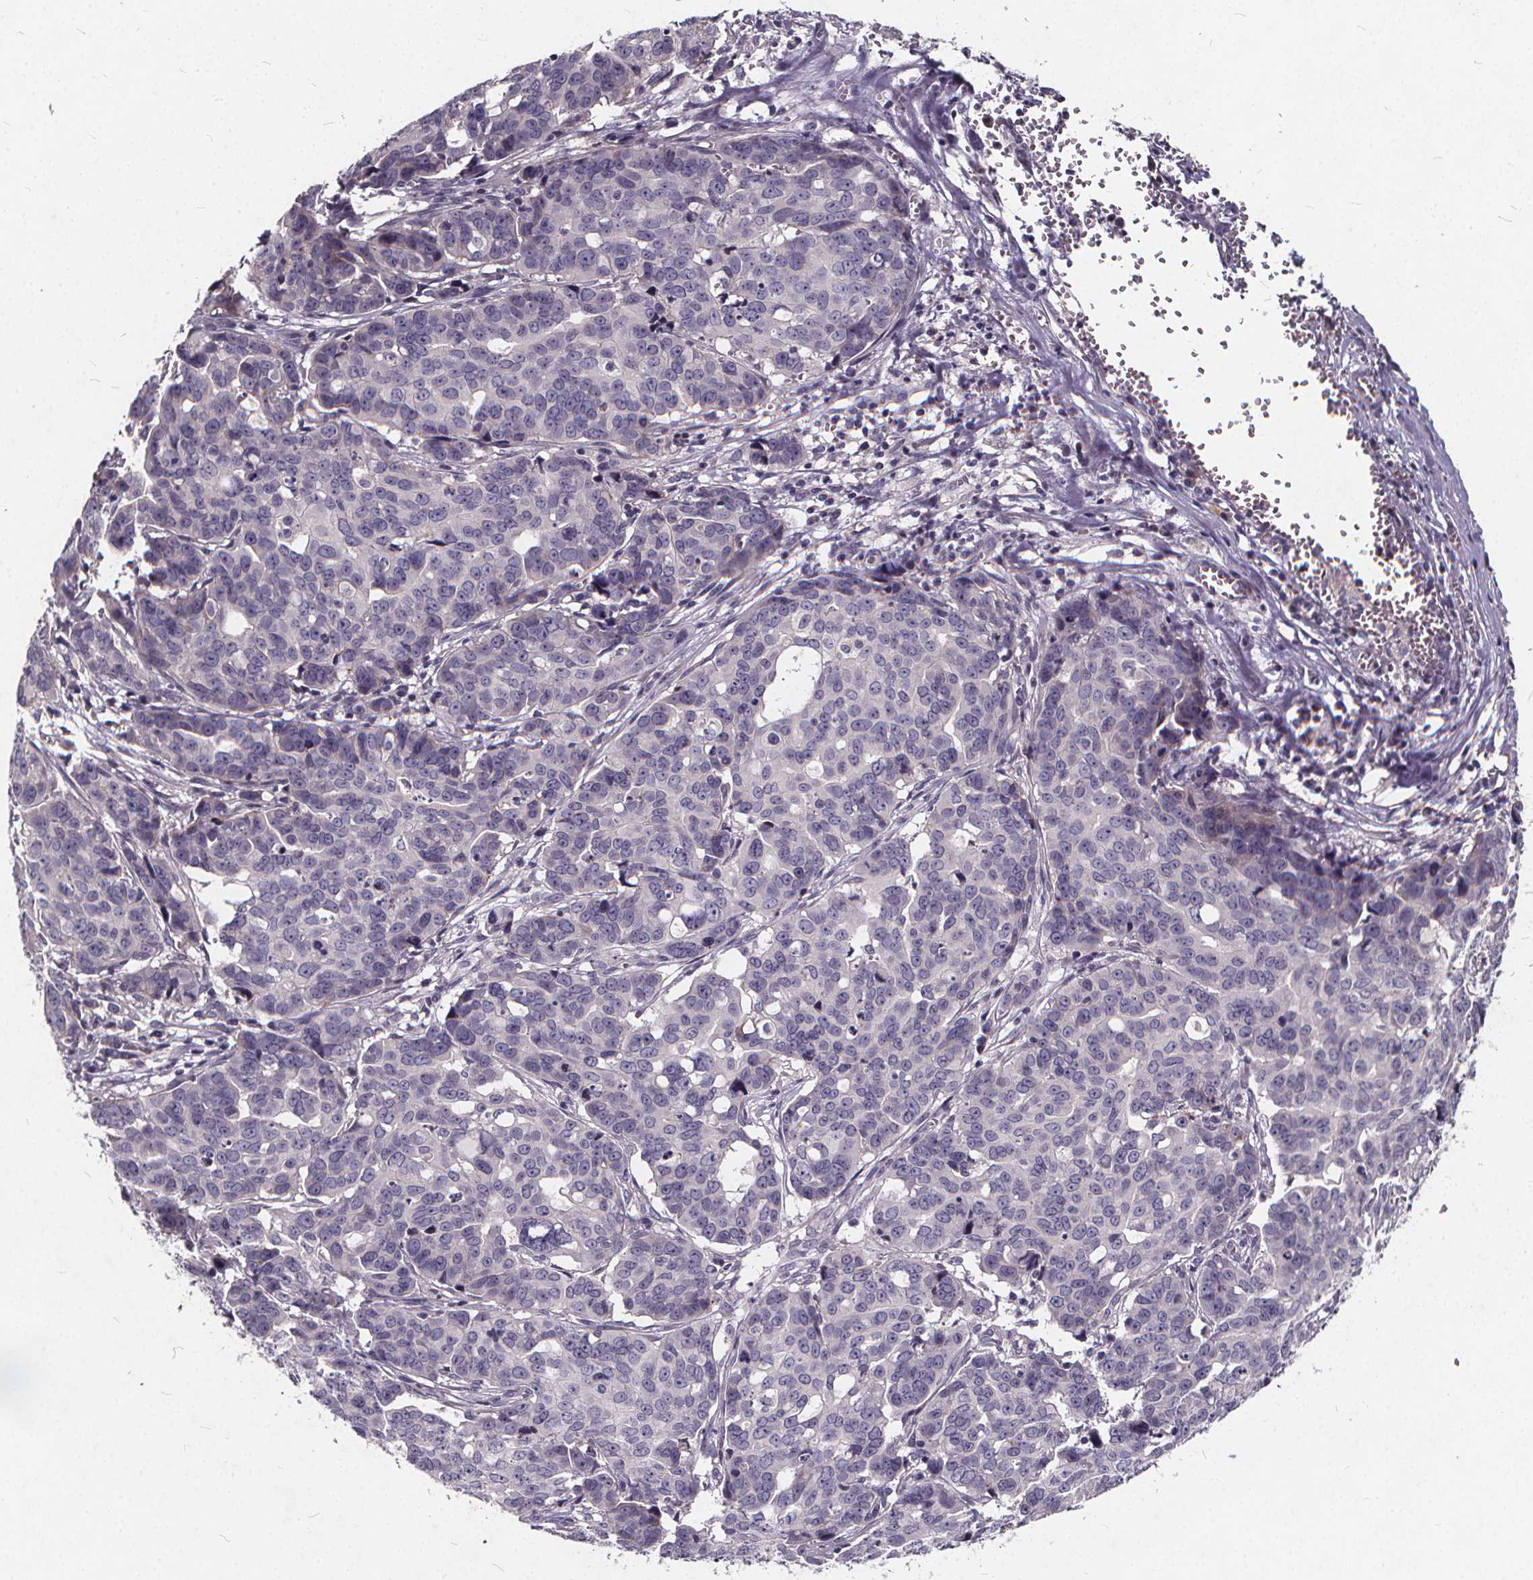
{"staining": {"intensity": "negative", "quantity": "none", "location": "none"}, "tissue": "ovarian cancer", "cell_type": "Tumor cells", "image_type": "cancer", "snomed": [{"axis": "morphology", "description": "Carcinoma, endometroid"}, {"axis": "topography", "description": "Ovary"}], "caption": "IHC histopathology image of neoplastic tissue: endometroid carcinoma (ovarian) stained with DAB reveals no significant protein staining in tumor cells.", "gene": "TSPAN14", "patient": {"sex": "female", "age": 78}}